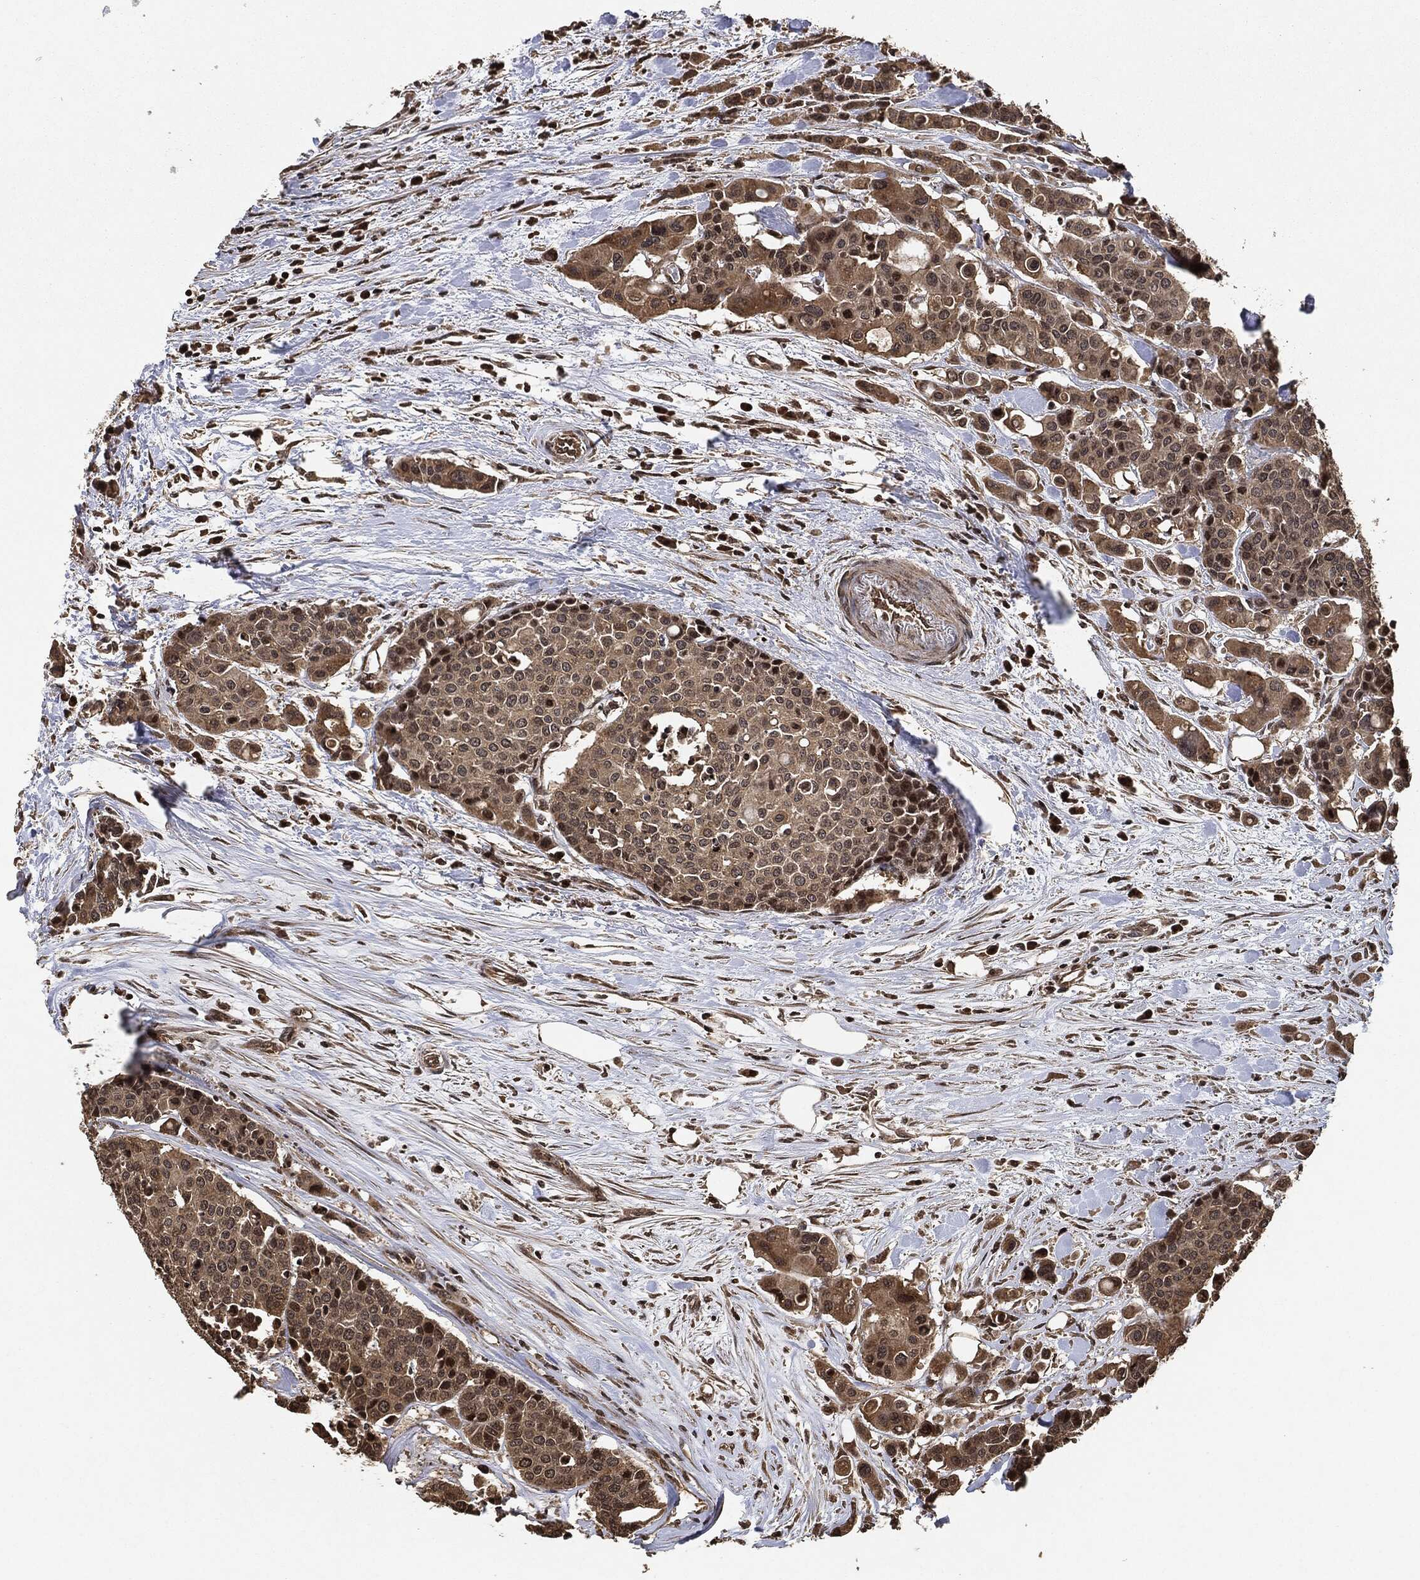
{"staining": {"intensity": "weak", "quantity": ">75%", "location": "cytoplasmic/membranous"}, "tissue": "carcinoid", "cell_type": "Tumor cells", "image_type": "cancer", "snomed": [{"axis": "morphology", "description": "Carcinoid, malignant, NOS"}, {"axis": "topography", "description": "Colon"}], "caption": "Brown immunohistochemical staining in carcinoid shows weak cytoplasmic/membranous expression in about >75% of tumor cells. (DAB (3,3'-diaminobenzidine) = brown stain, brightfield microscopy at high magnification).", "gene": "PDK1", "patient": {"sex": "male", "age": 81}}